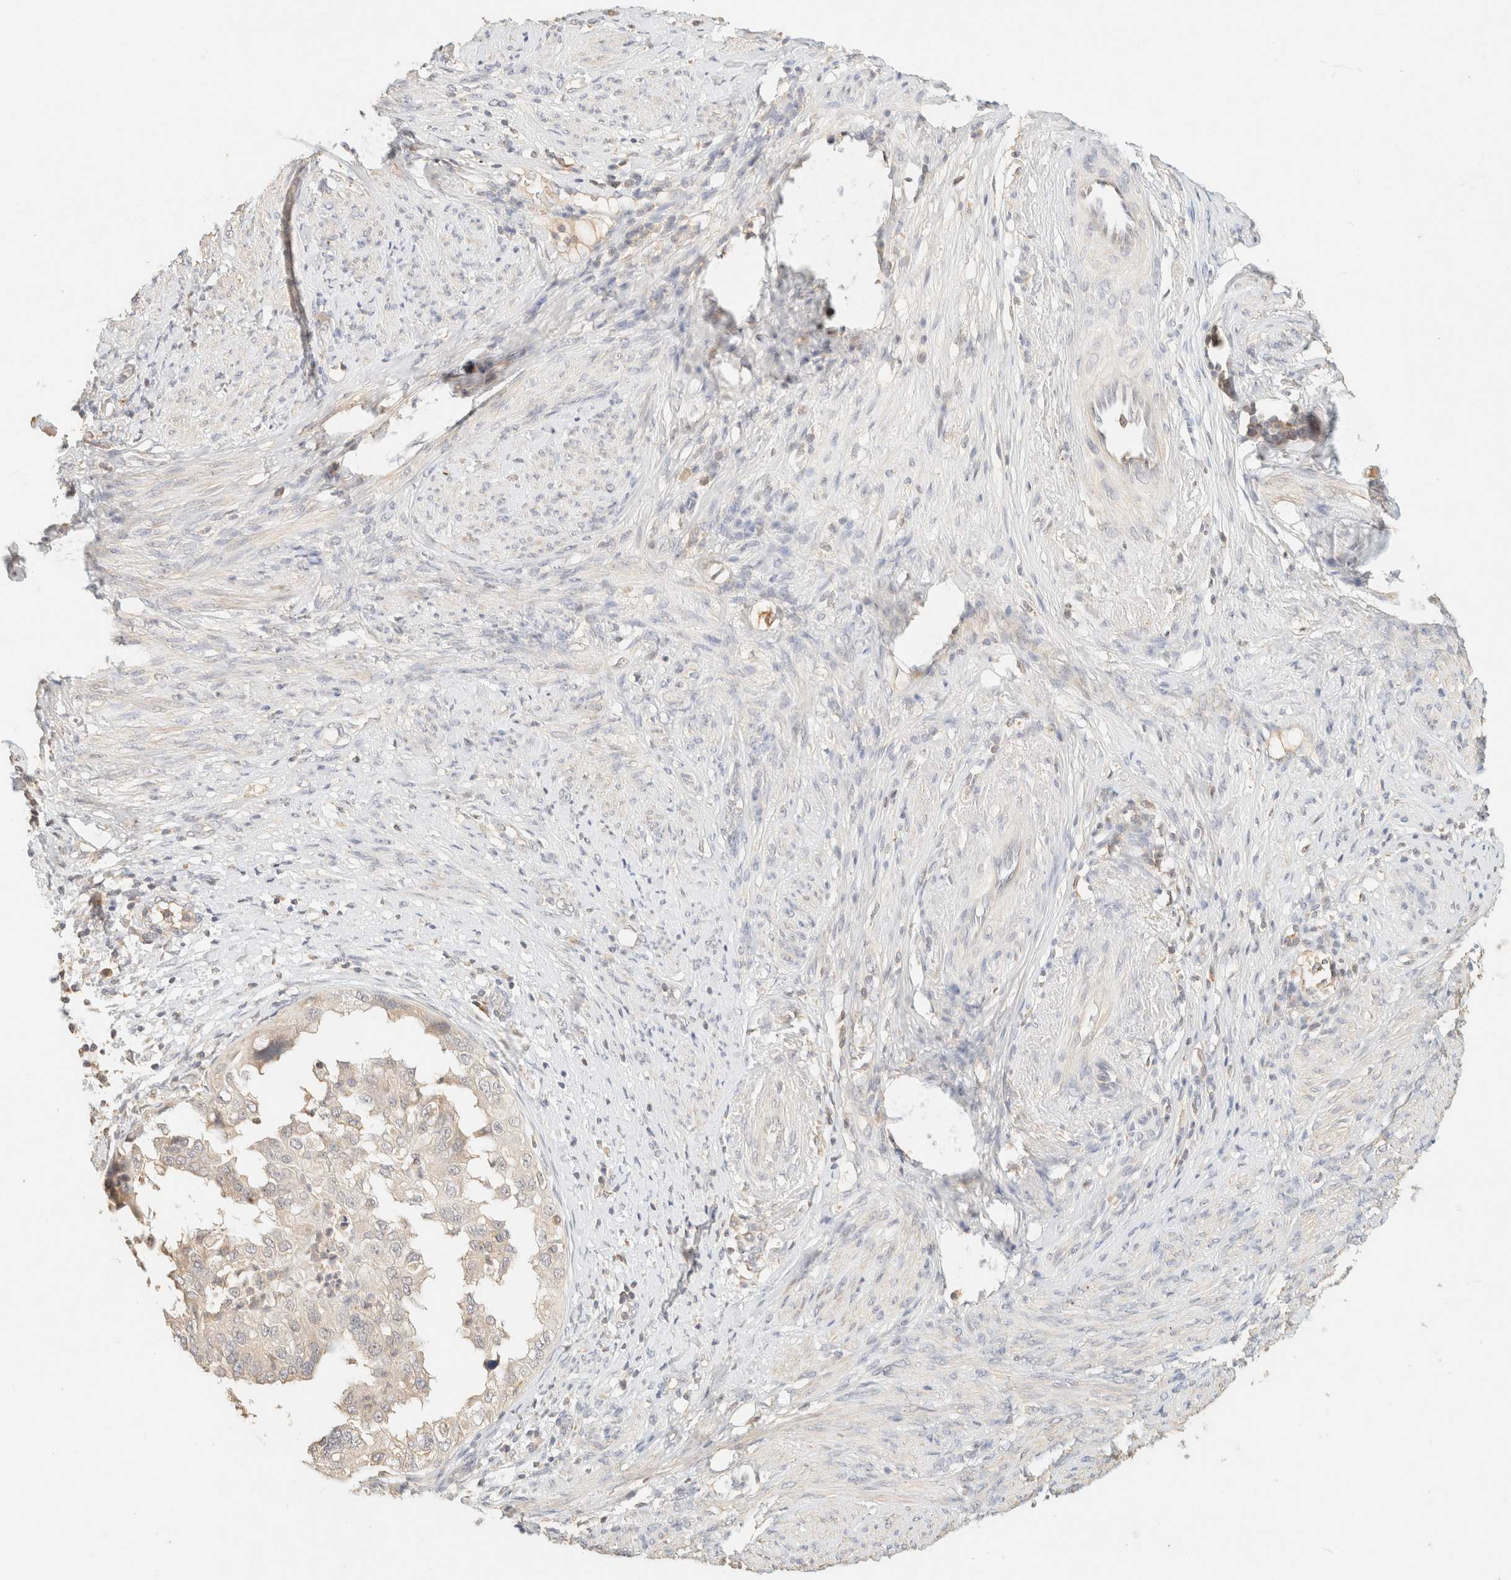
{"staining": {"intensity": "negative", "quantity": "none", "location": "none"}, "tissue": "endometrial cancer", "cell_type": "Tumor cells", "image_type": "cancer", "snomed": [{"axis": "morphology", "description": "Adenocarcinoma, NOS"}, {"axis": "topography", "description": "Endometrium"}], "caption": "Immunohistochemistry (IHC) of adenocarcinoma (endometrial) demonstrates no staining in tumor cells. The staining was performed using DAB to visualize the protein expression in brown, while the nuclei were stained in blue with hematoxylin (Magnification: 20x).", "gene": "TIMD4", "patient": {"sex": "female", "age": 85}}